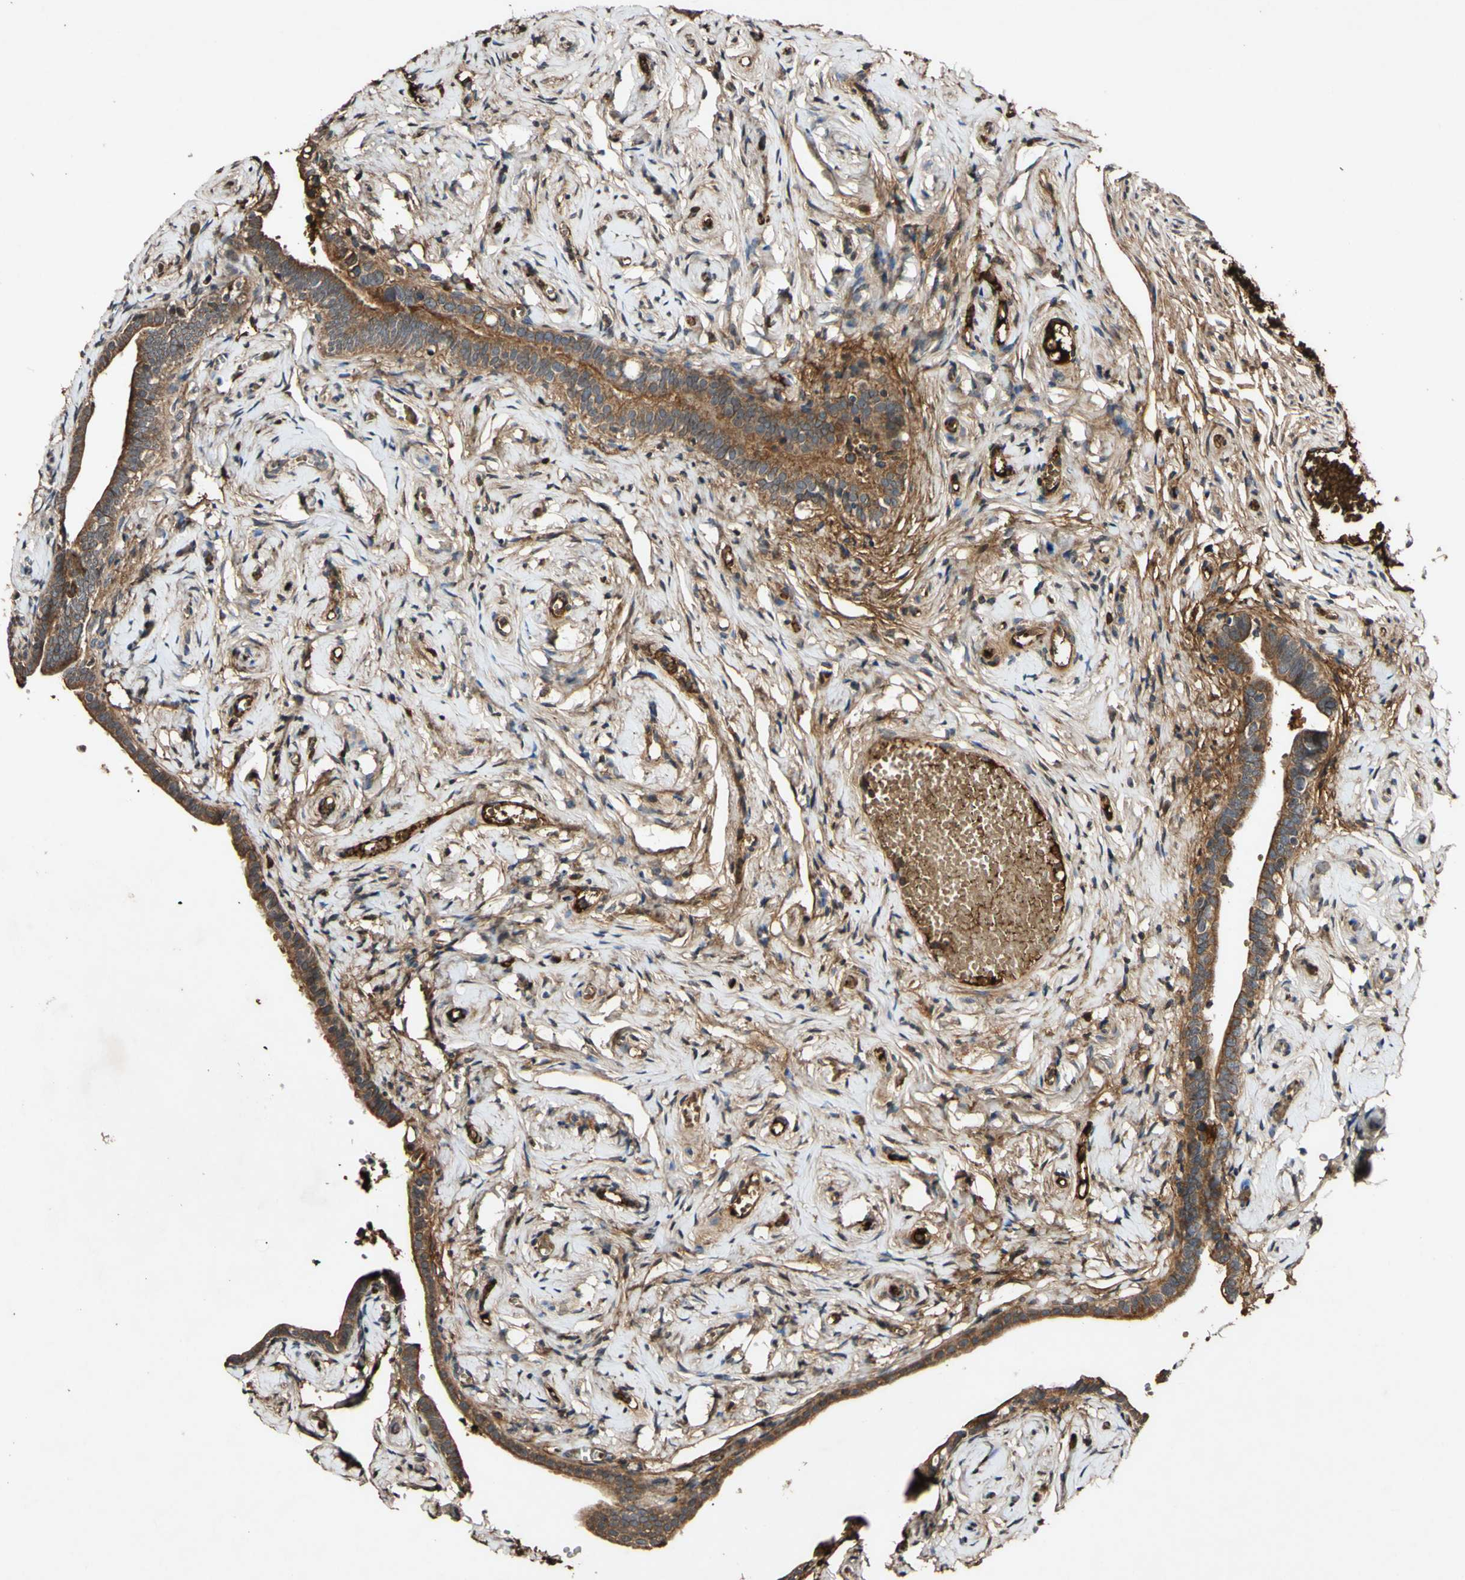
{"staining": {"intensity": "moderate", "quantity": ">75%", "location": "cytoplasmic/membranous"}, "tissue": "fallopian tube", "cell_type": "Glandular cells", "image_type": "normal", "snomed": [{"axis": "morphology", "description": "Normal tissue, NOS"}, {"axis": "topography", "description": "Fallopian tube"}], "caption": "Immunohistochemistry staining of unremarkable fallopian tube, which shows medium levels of moderate cytoplasmic/membranous expression in about >75% of glandular cells indicating moderate cytoplasmic/membranous protein staining. The staining was performed using DAB (brown) for protein detection and nuclei were counterstained in hematoxylin (blue).", "gene": "PLAT", "patient": {"sex": "female", "age": 71}}